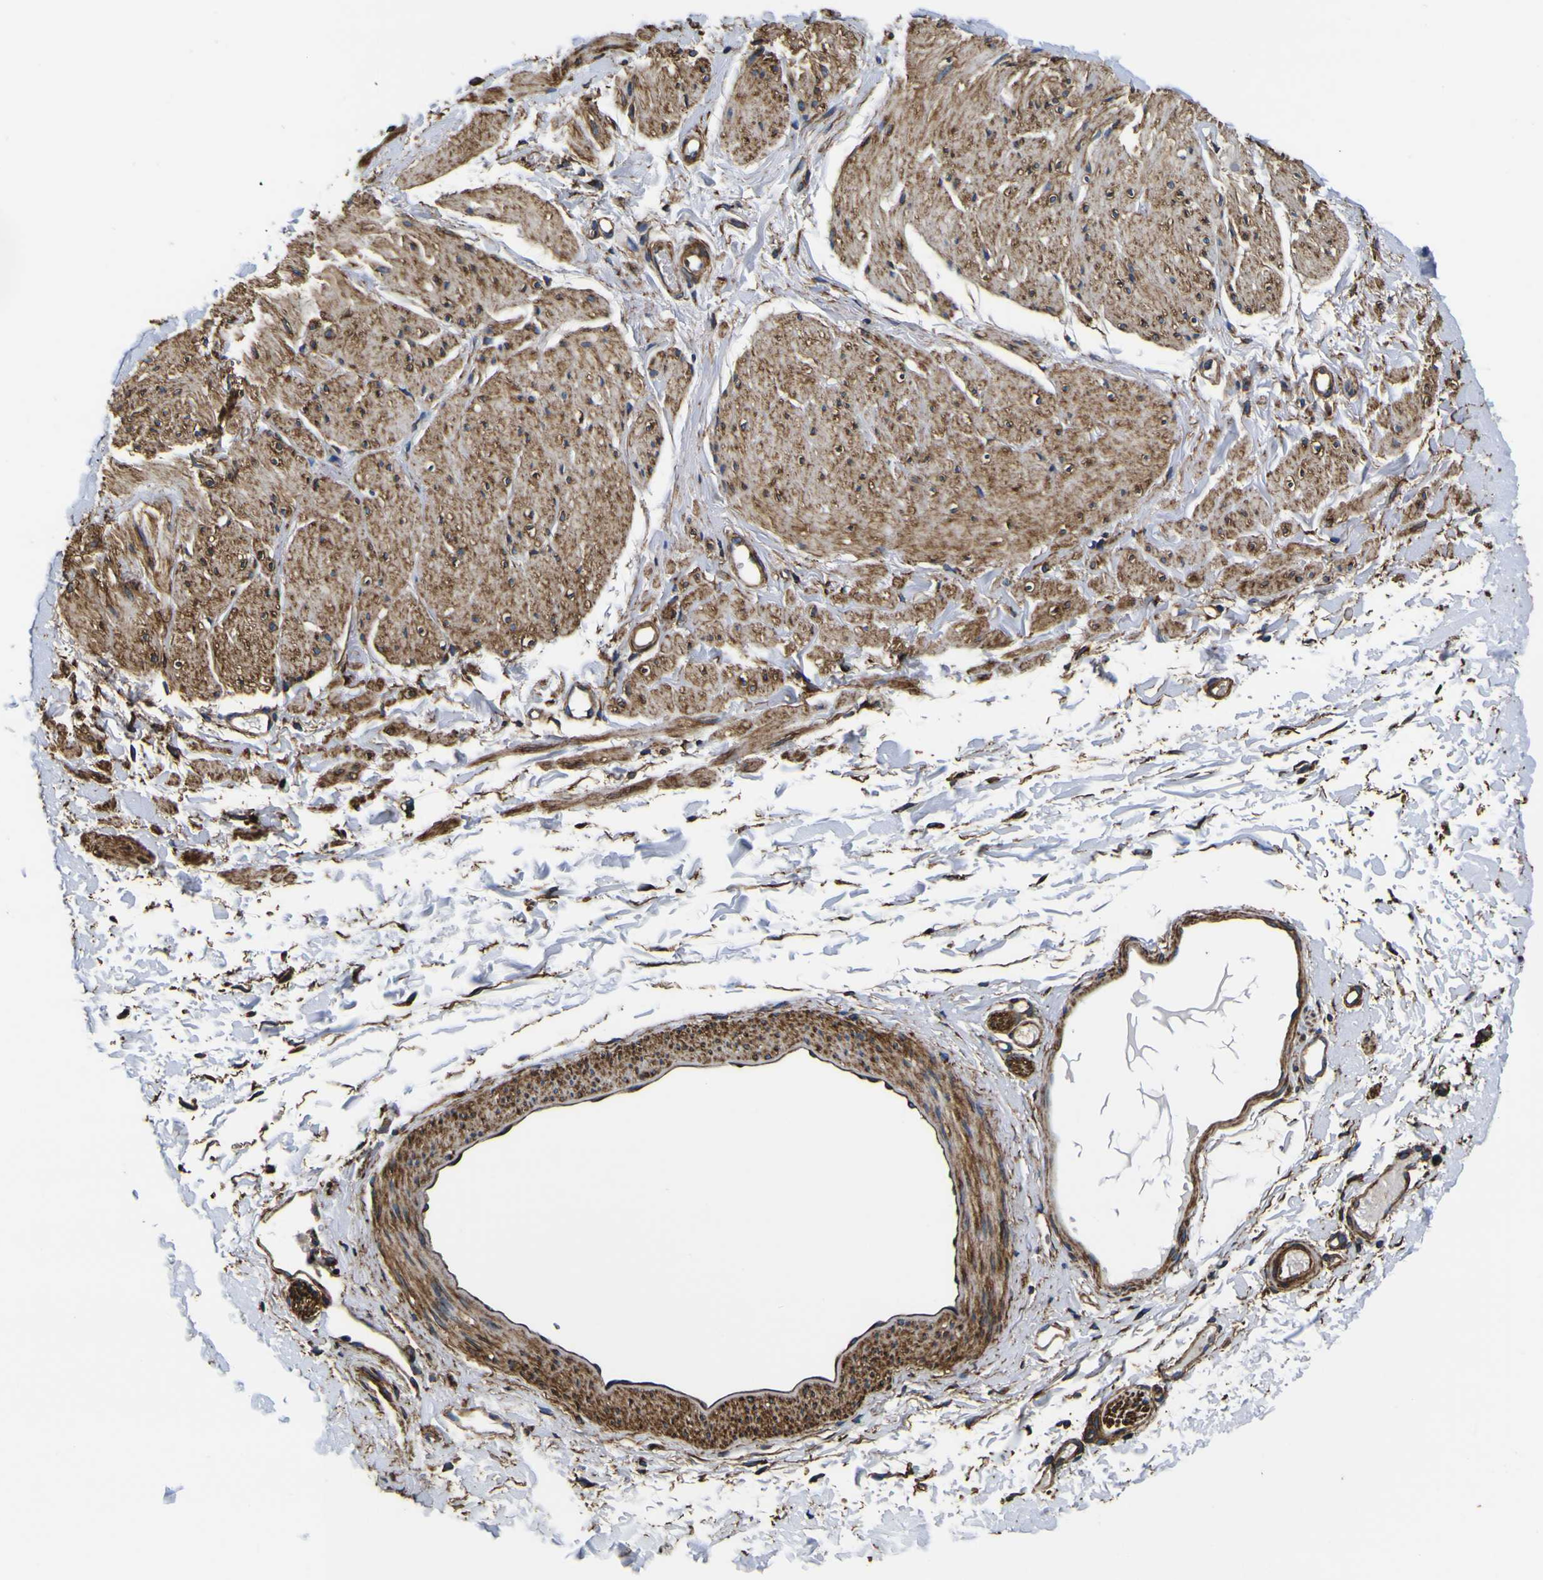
{"staining": {"intensity": "moderate", "quantity": "25%-75%", "location": "cytoplasmic/membranous"}, "tissue": "smooth muscle", "cell_type": "Smooth muscle cells", "image_type": "normal", "snomed": [{"axis": "morphology", "description": "Normal tissue, NOS"}, {"axis": "topography", "description": "Smooth muscle"}], "caption": "High-magnification brightfield microscopy of benign smooth muscle stained with DAB (3,3'-diaminobenzidine) (brown) and counterstained with hematoxylin (blue). smooth muscle cells exhibit moderate cytoplasmic/membranous positivity is identified in about25%-75% of cells. (IHC, brightfield microscopy, high magnification).", "gene": "TUBA1B", "patient": {"sex": "male", "age": 16}}